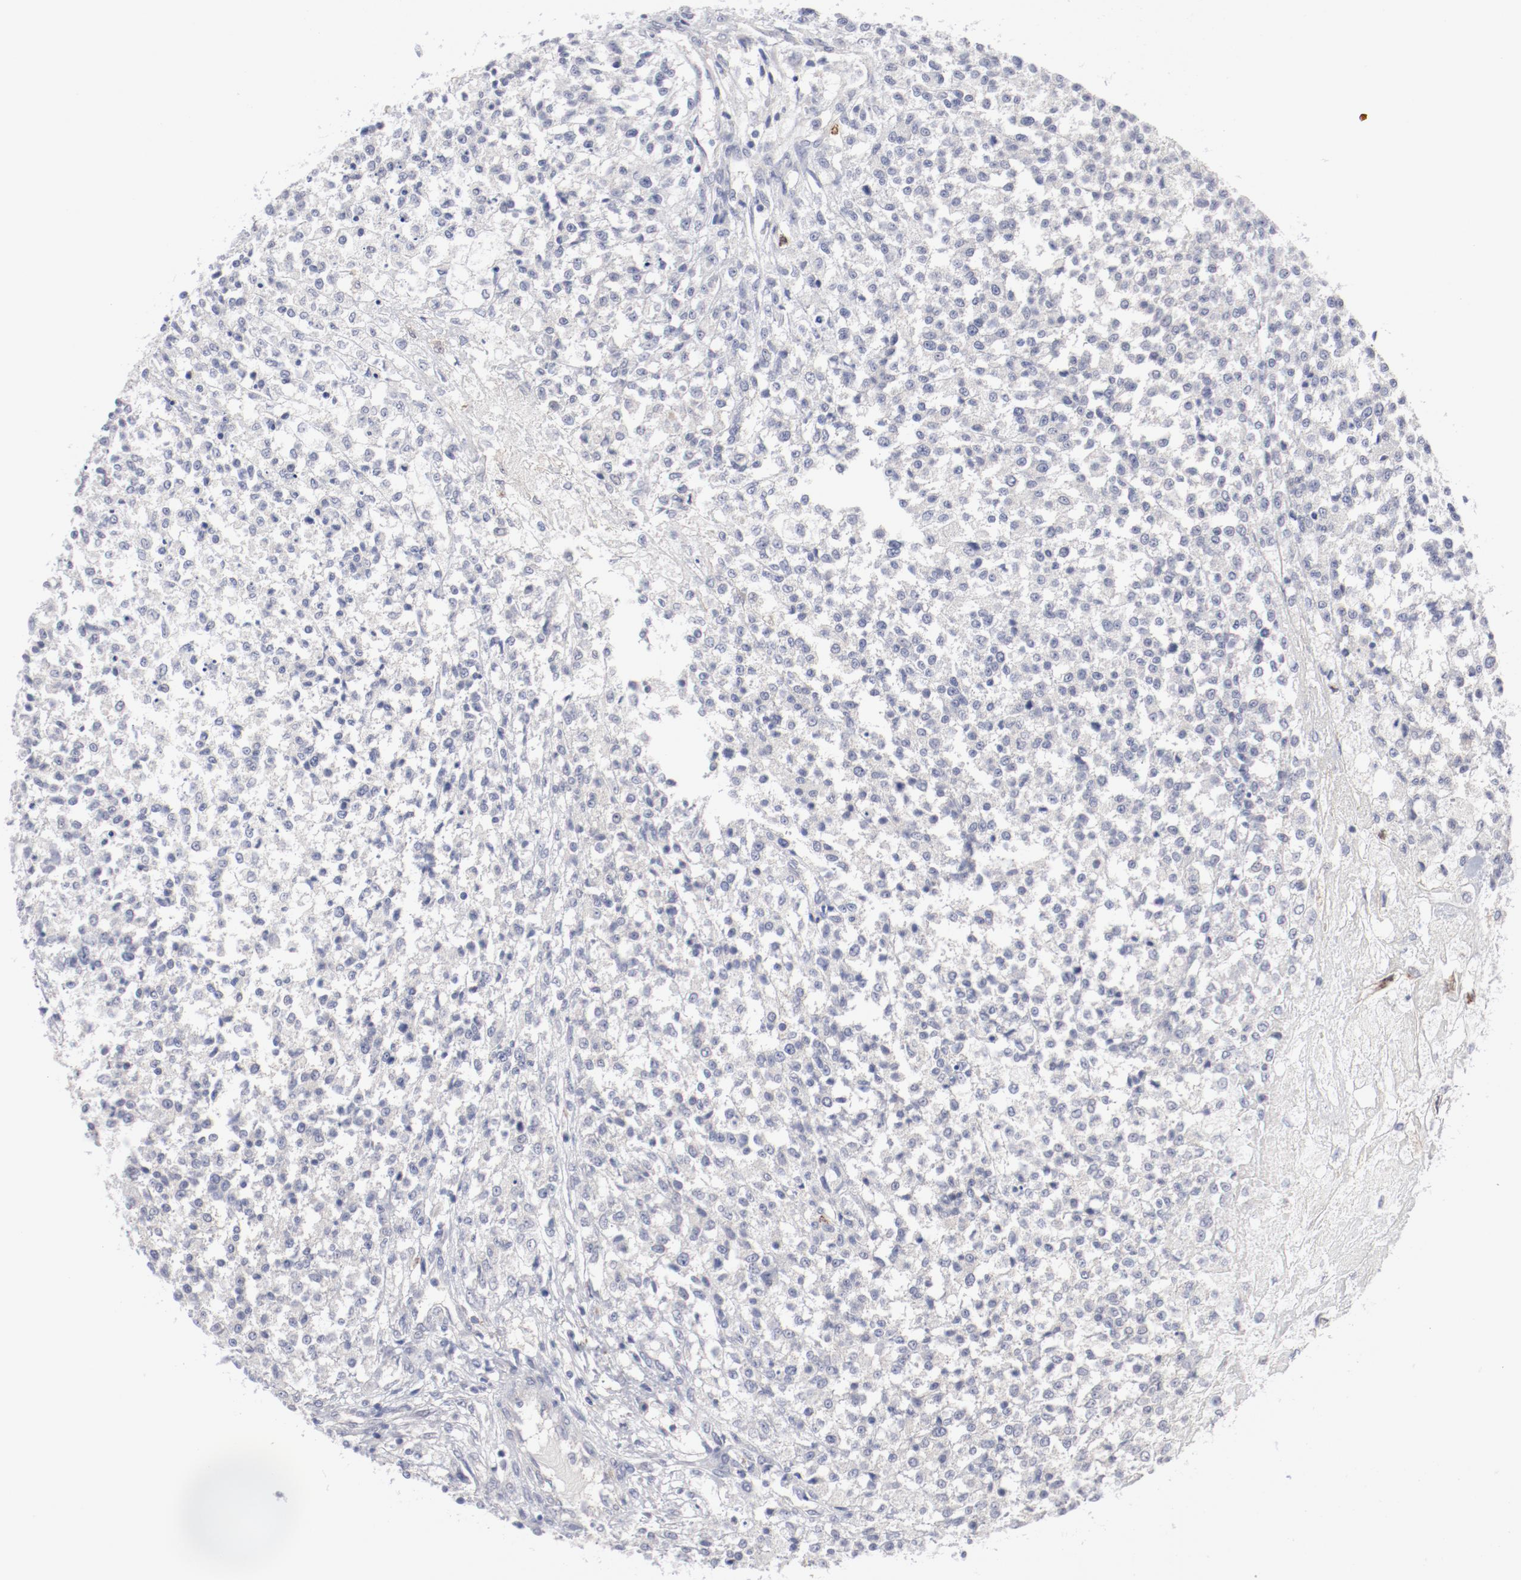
{"staining": {"intensity": "negative", "quantity": "none", "location": "none"}, "tissue": "testis cancer", "cell_type": "Tumor cells", "image_type": "cancer", "snomed": [{"axis": "morphology", "description": "Seminoma, NOS"}, {"axis": "topography", "description": "Testis"}], "caption": "High magnification brightfield microscopy of testis cancer stained with DAB (3,3'-diaminobenzidine) (brown) and counterstained with hematoxylin (blue): tumor cells show no significant positivity.", "gene": "SH3BGR", "patient": {"sex": "male", "age": 59}}